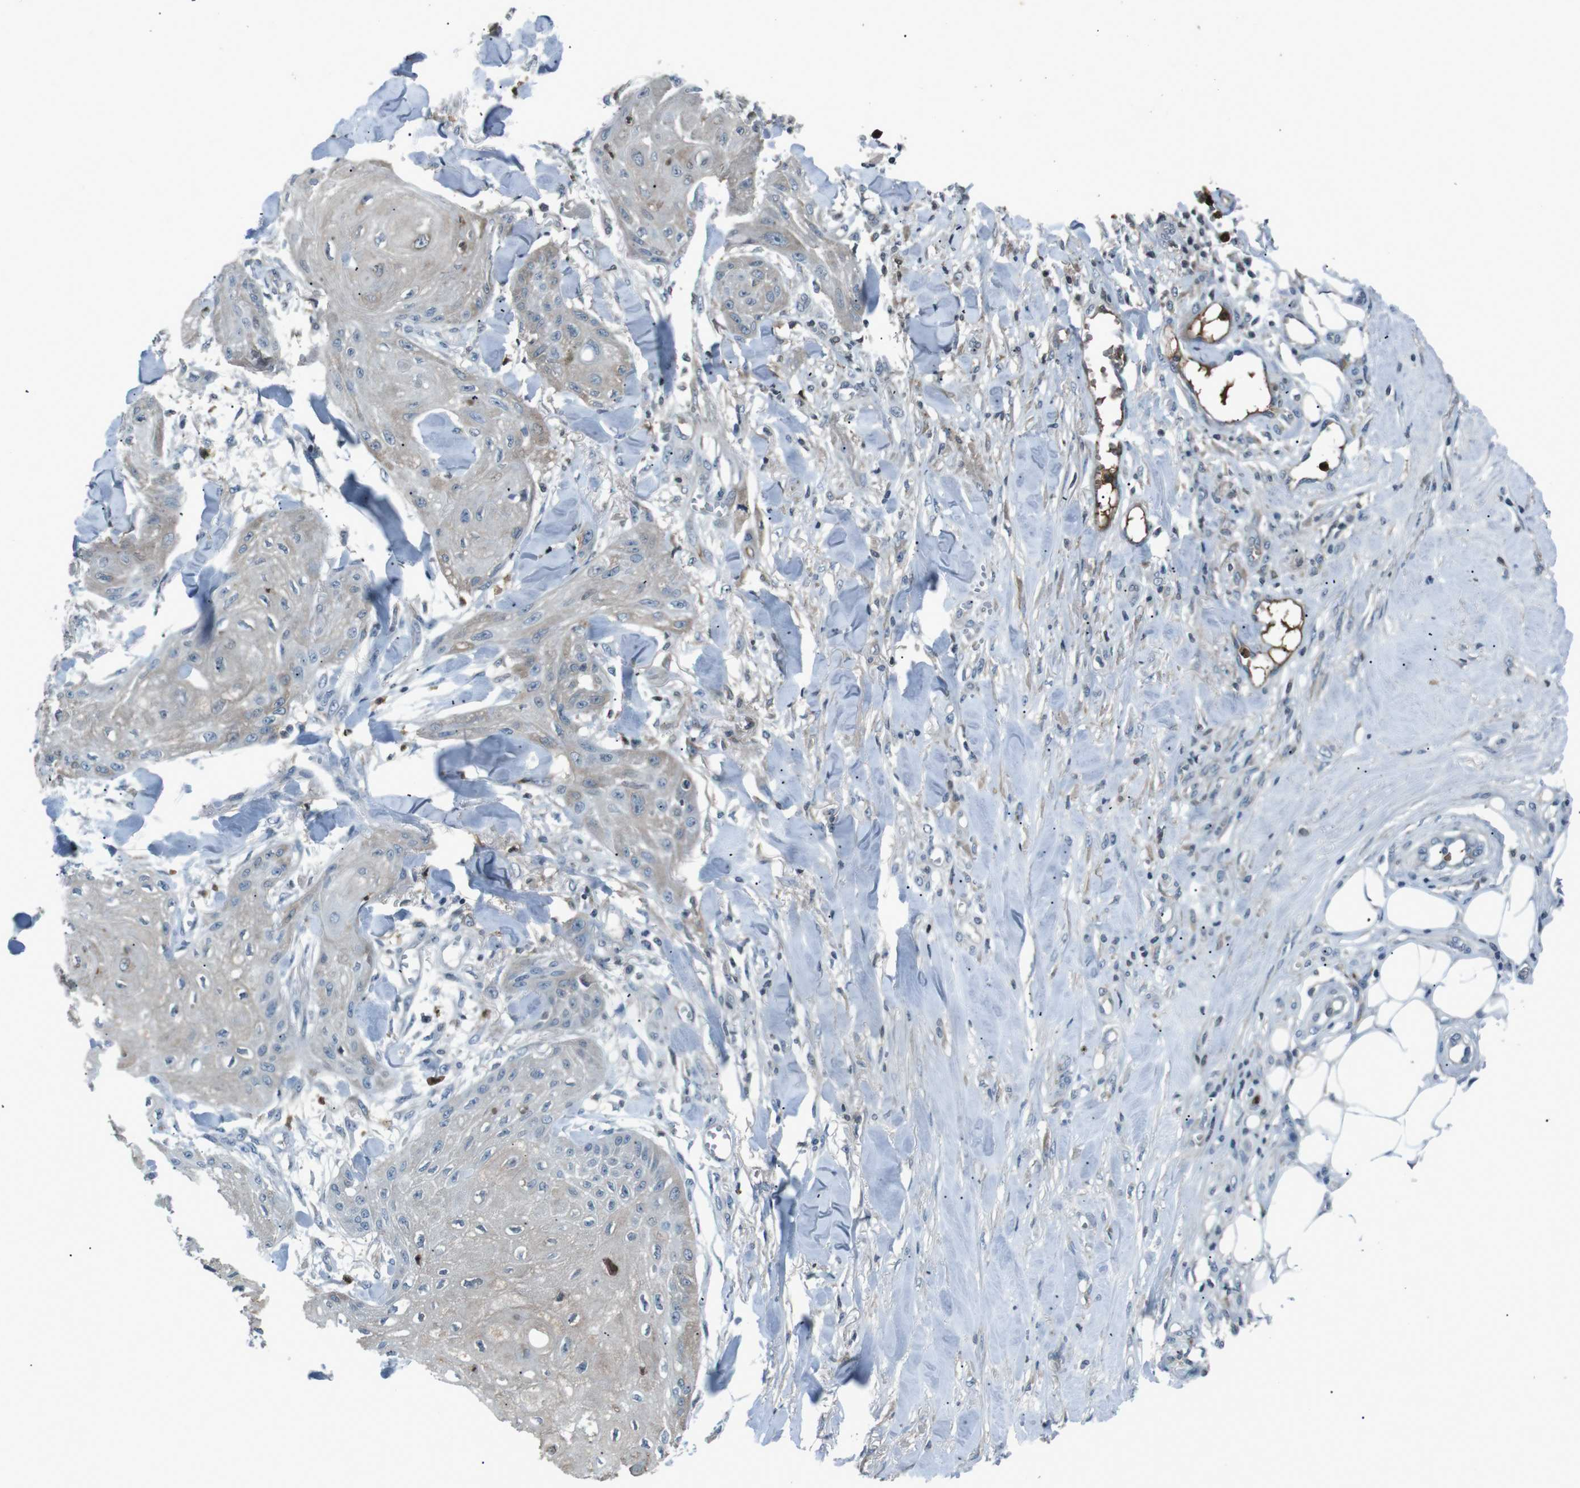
{"staining": {"intensity": "negative", "quantity": "none", "location": "none"}, "tissue": "skin cancer", "cell_type": "Tumor cells", "image_type": "cancer", "snomed": [{"axis": "morphology", "description": "Squamous cell carcinoma, NOS"}, {"axis": "topography", "description": "Skin"}], "caption": "High magnification brightfield microscopy of squamous cell carcinoma (skin) stained with DAB (3,3'-diaminobenzidine) (brown) and counterstained with hematoxylin (blue): tumor cells show no significant staining.", "gene": "UGT1A6", "patient": {"sex": "male", "age": 74}}